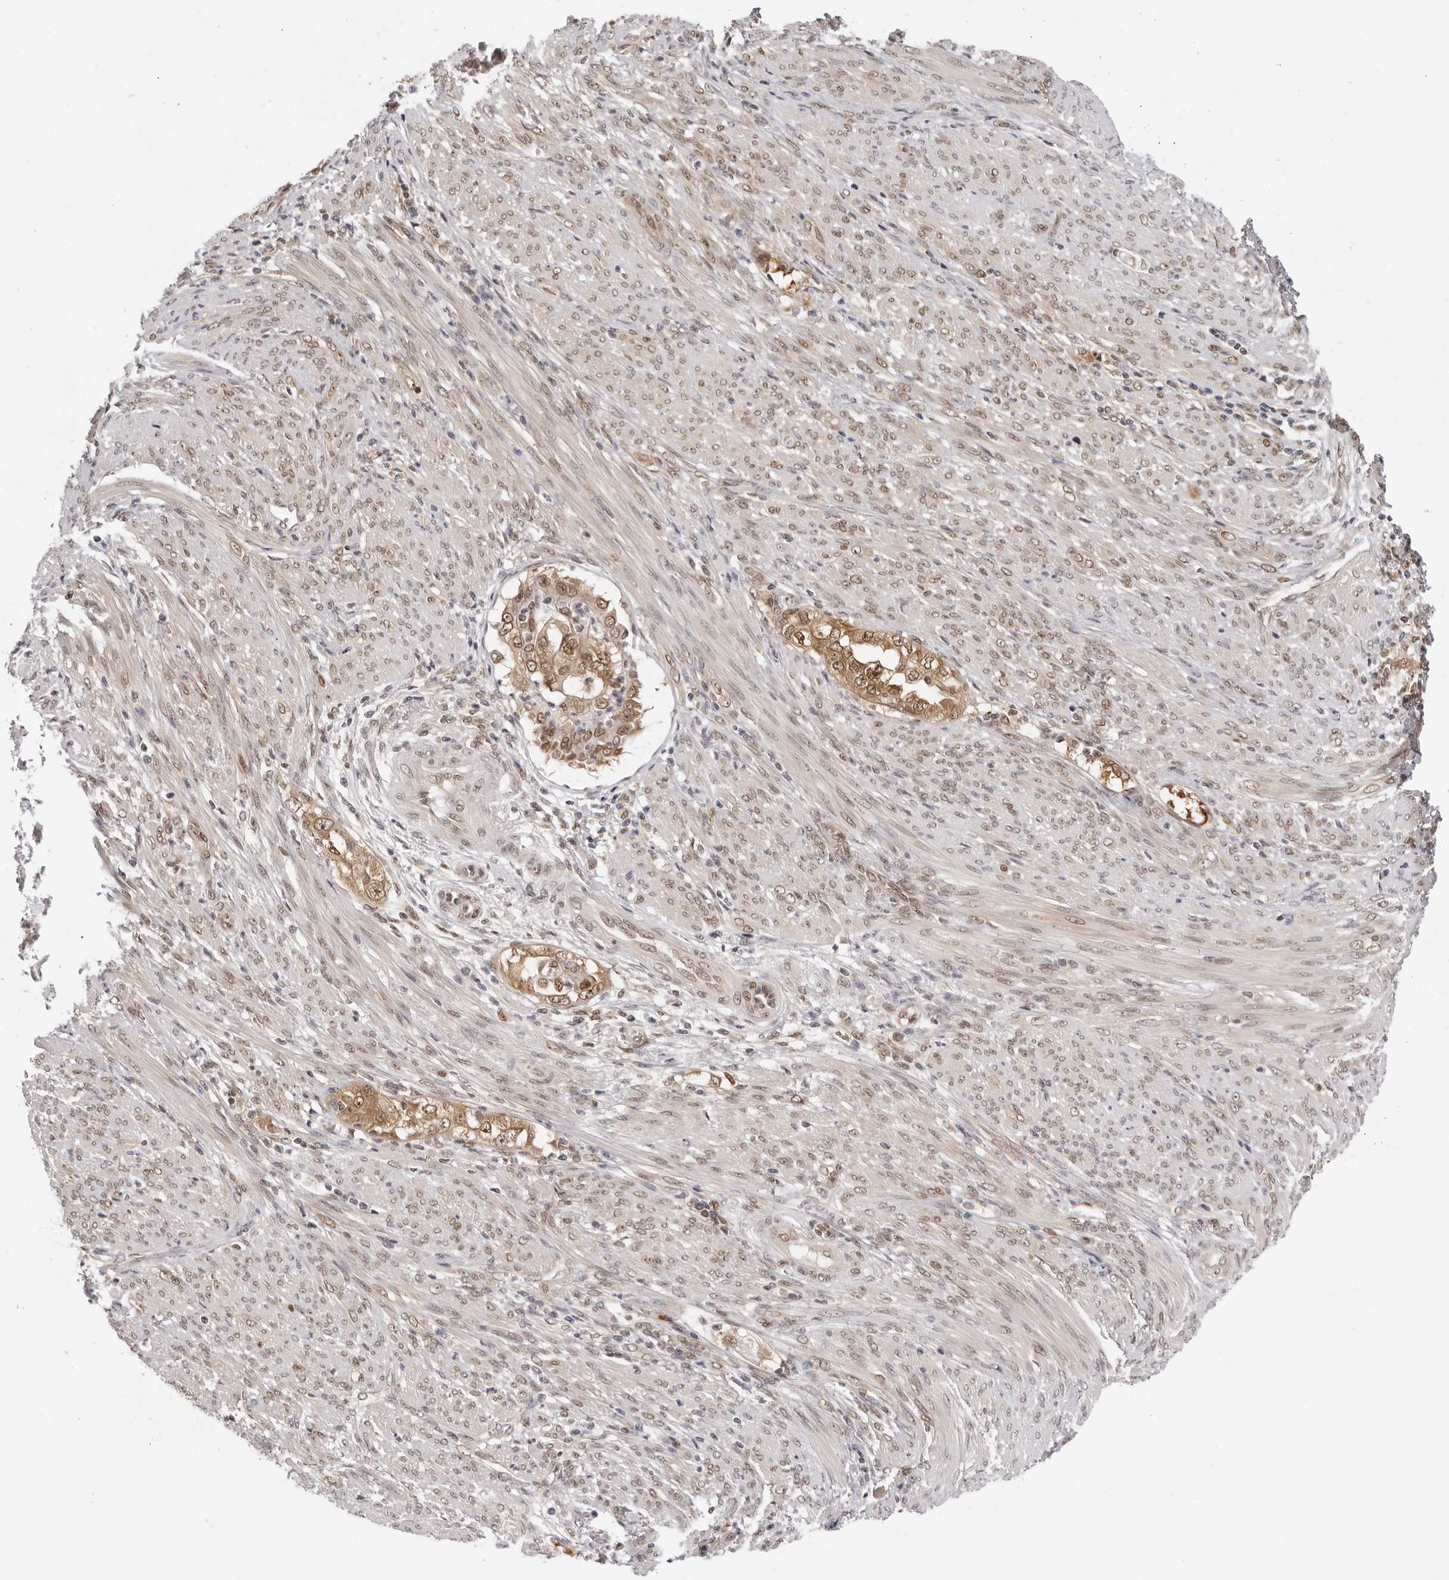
{"staining": {"intensity": "moderate", "quantity": ">75%", "location": "cytoplasmic/membranous,nuclear"}, "tissue": "endometrial cancer", "cell_type": "Tumor cells", "image_type": "cancer", "snomed": [{"axis": "morphology", "description": "Adenocarcinoma, NOS"}, {"axis": "topography", "description": "Endometrium"}], "caption": "Immunohistochemical staining of endometrial cancer exhibits moderate cytoplasmic/membranous and nuclear protein expression in about >75% of tumor cells.", "gene": "WDR77", "patient": {"sex": "female", "age": 85}}